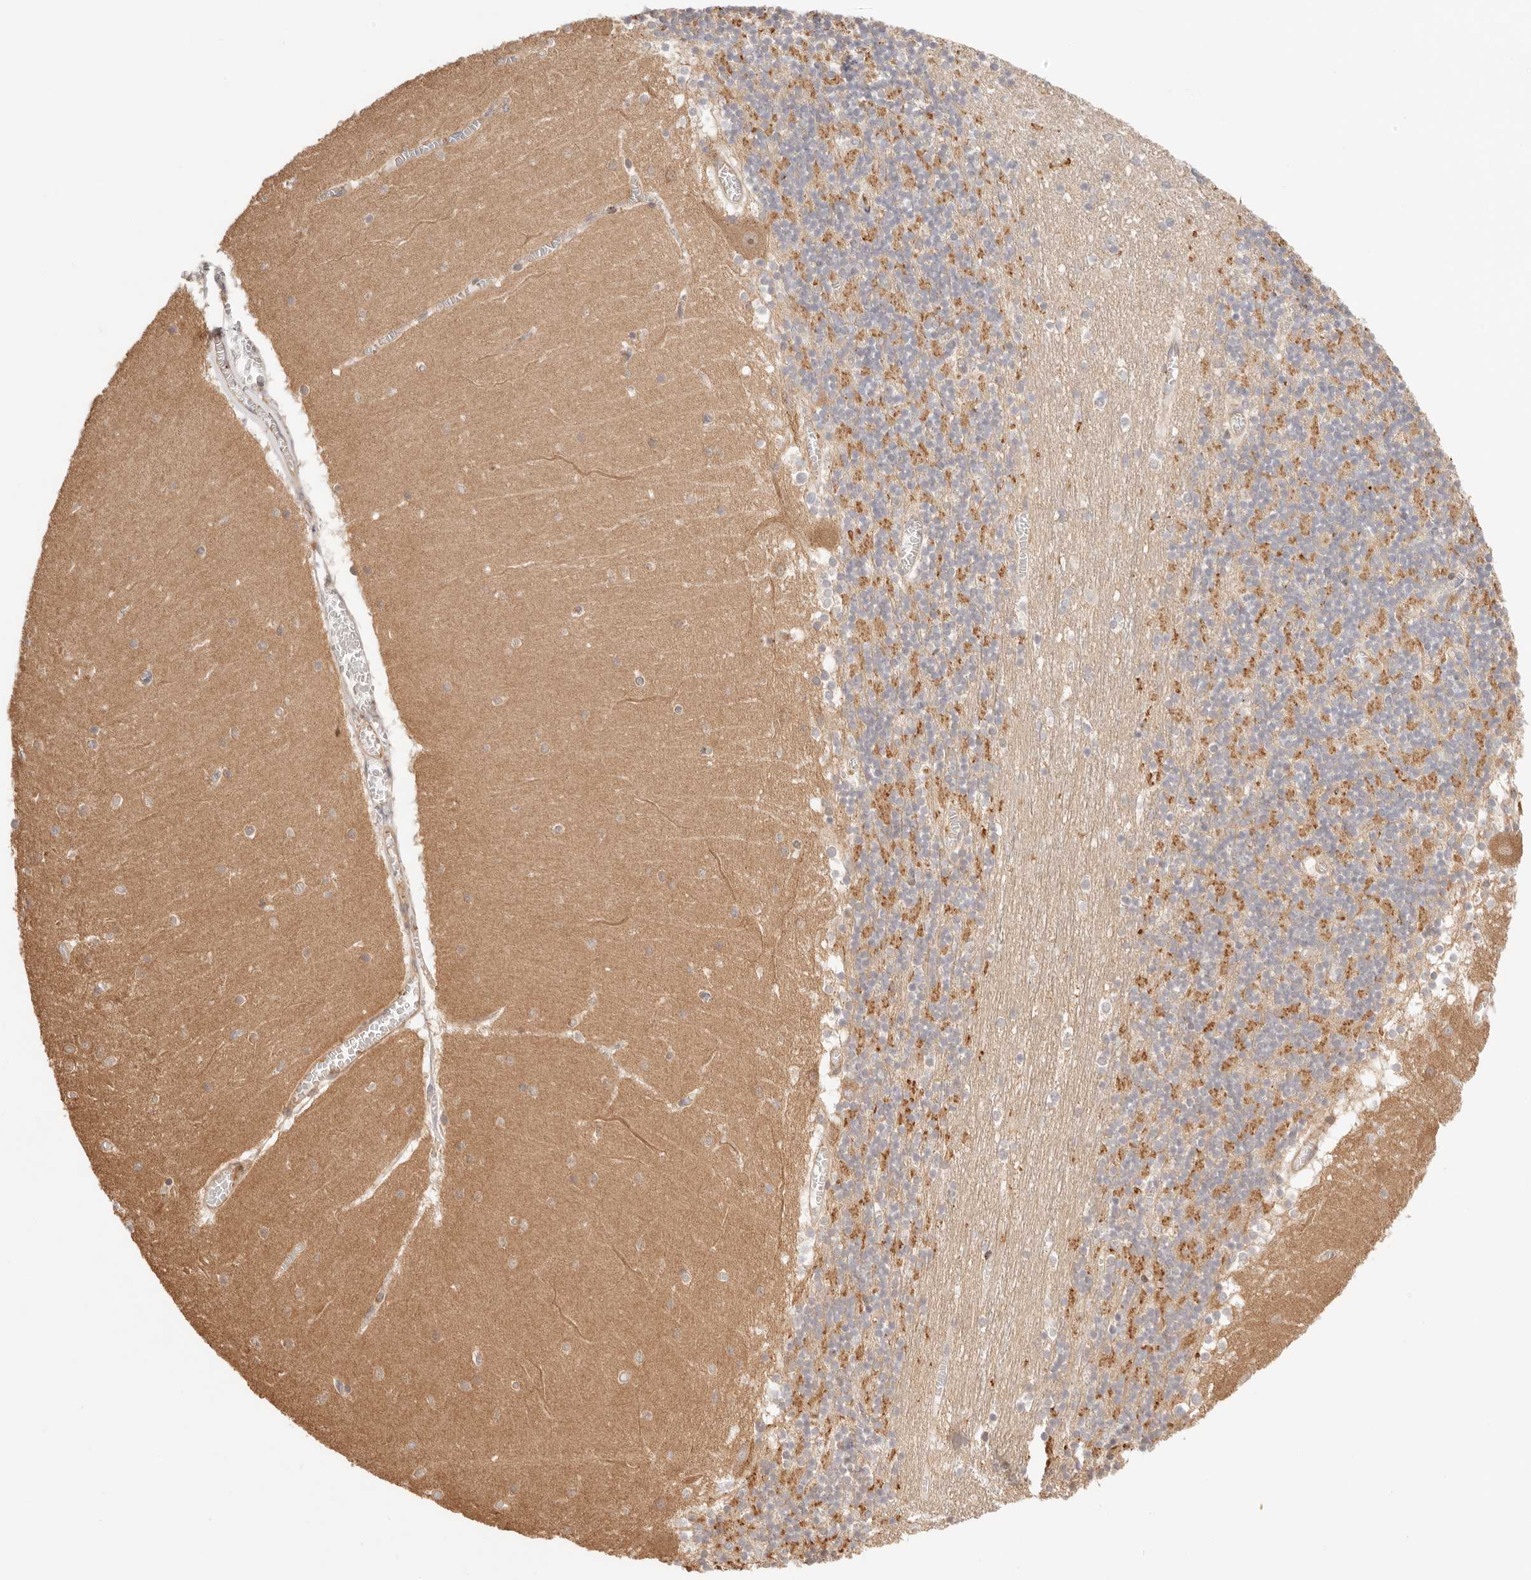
{"staining": {"intensity": "moderate", "quantity": "25%-75%", "location": "cytoplasmic/membranous"}, "tissue": "cerebellum", "cell_type": "Cells in granular layer", "image_type": "normal", "snomed": [{"axis": "morphology", "description": "Normal tissue, NOS"}, {"axis": "topography", "description": "Cerebellum"}], "caption": "A brown stain highlights moderate cytoplasmic/membranous expression of a protein in cells in granular layer of unremarkable cerebellum. The protein is shown in brown color, while the nuclei are stained blue.", "gene": "IL1R2", "patient": {"sex": "female", "age": 28}}